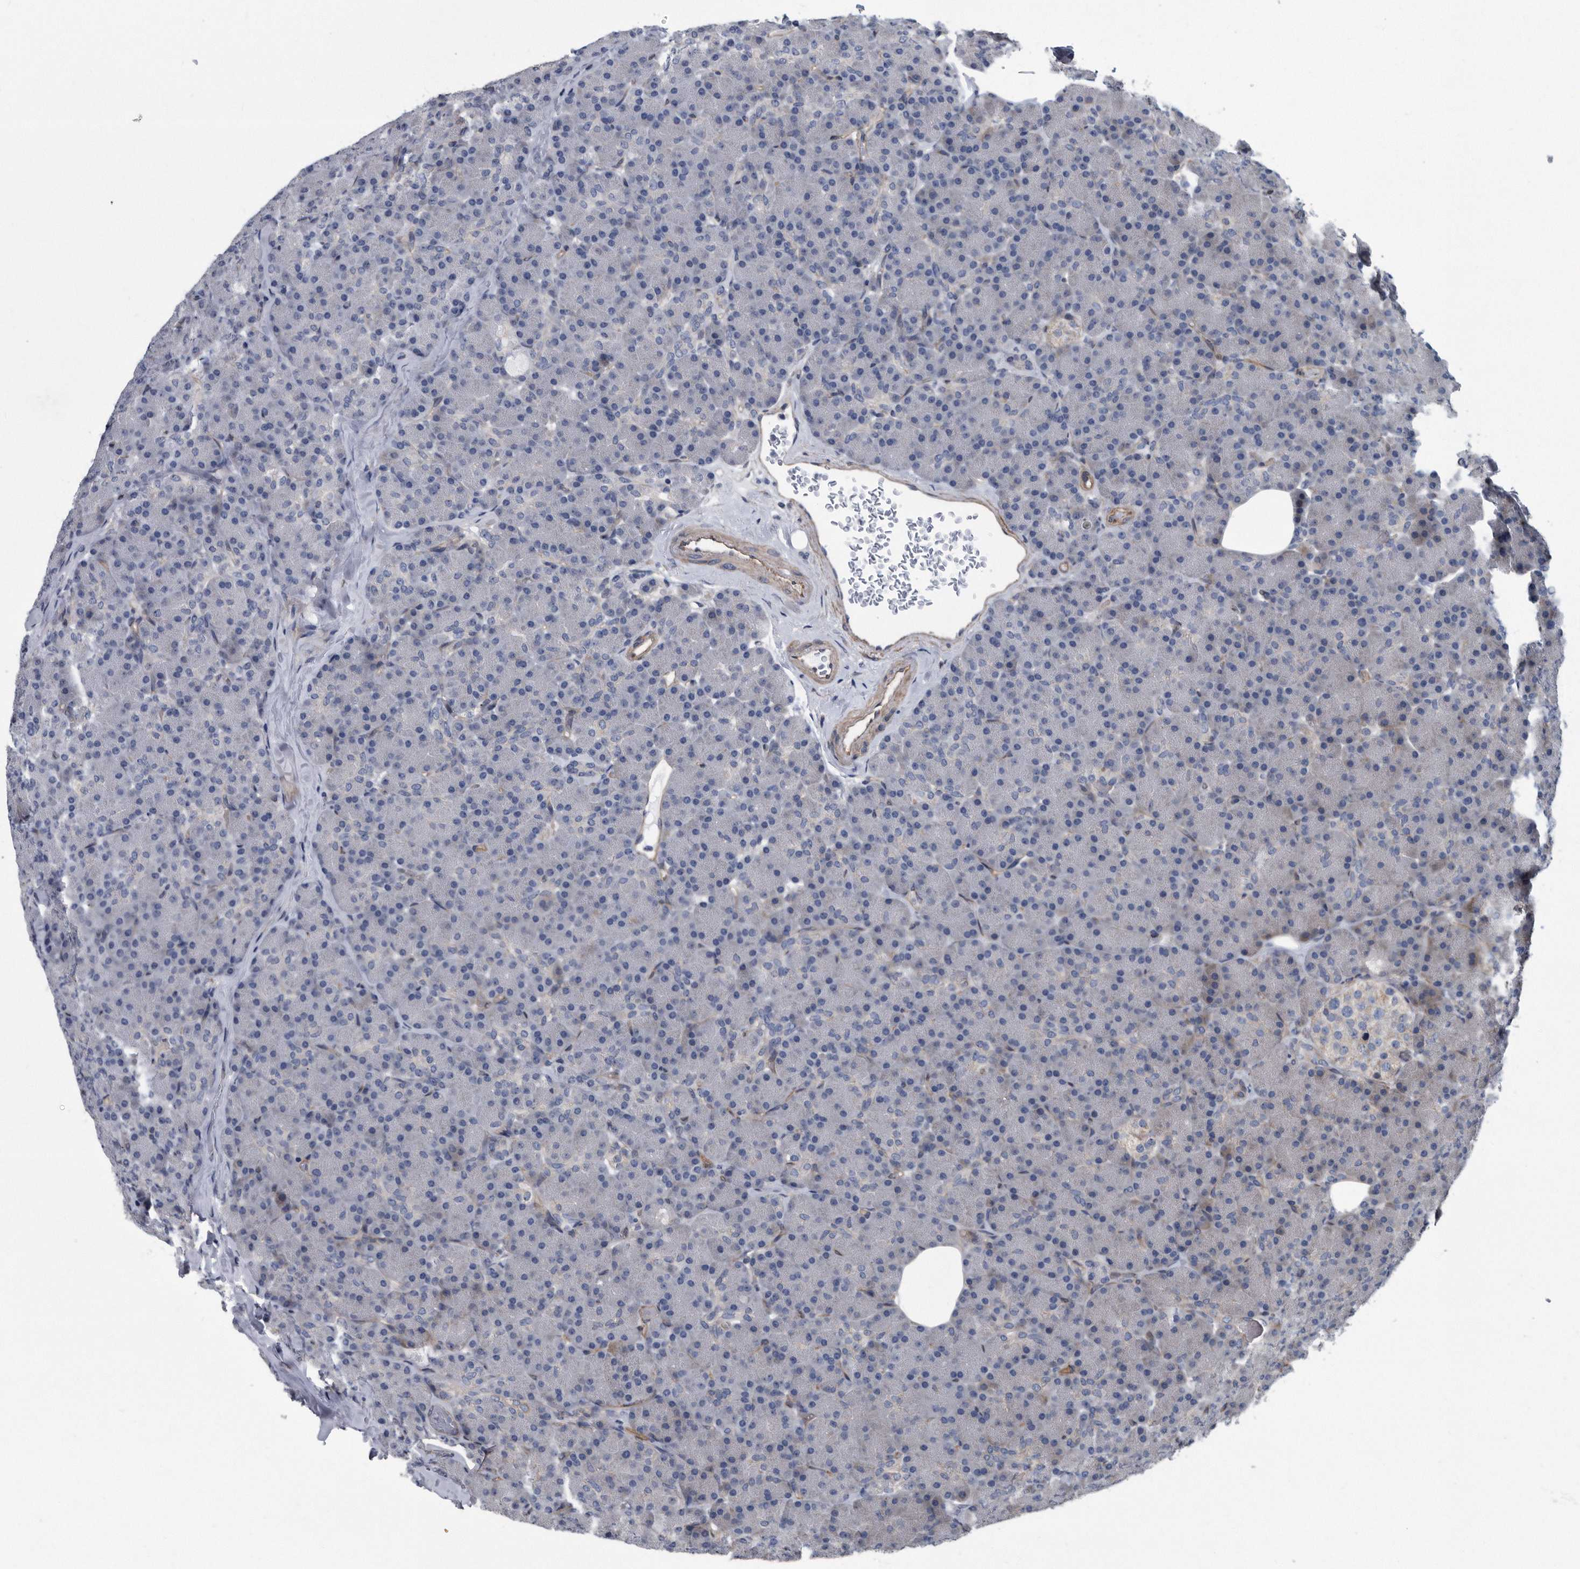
{"staining": {"intensity": "strong", "quantity": "<25%", "location": "cytoplasmic/membranous"}, "tissue": "pancreas", "cell_type": "Exocrine glandular cells", "image_type": "normal", "snomed": [{"axis": "morphology", "description": "Normal tissue, NOS"}, {"axis": "topography", "description": "Pancreas"}], "caption": "Immunohistochemistry (IHC) of normal pancreas displays medium levels of strong cytoplasmic/membranous expression in about <25% of exocrine glandular cells. (IHC, brightfield microscopy, high magnification).", "gene": "ARMCX1", "patient": {"sex": "female", "age": 43}}